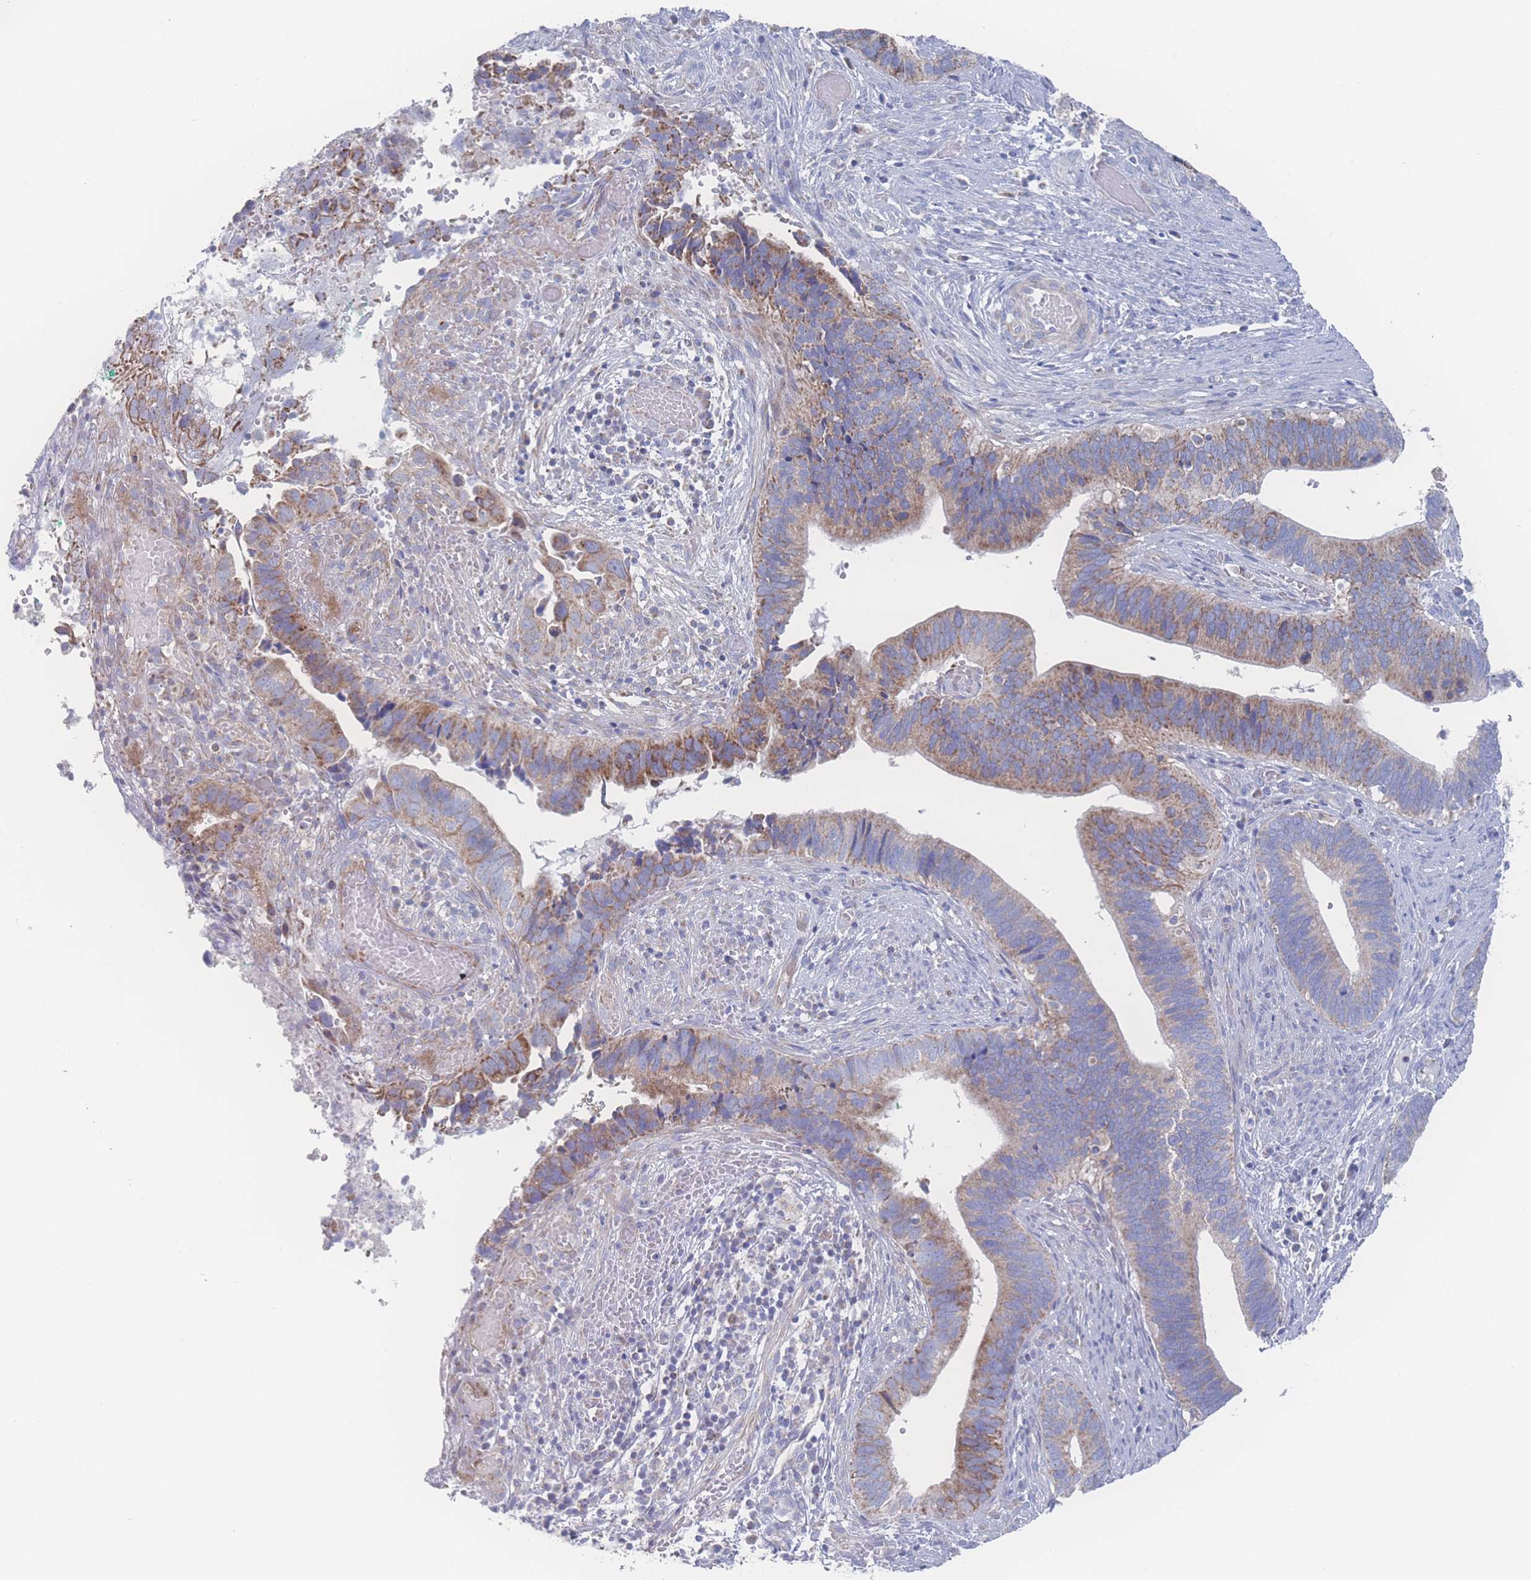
{"staining": {"intensity": "moderate", "quantity": ">75%", "location": "cytoplasmic/membranous"}, "tissue": "cervical cancer", "cell_type": "Tumor cells", "image_type": "cancer", "snomed": [{"axis": "morphology", "description": "Adenocarcinoma, NOS"}, {"axis": "topography", "description": "Cervix"}], "caption": "Tumor cells display moderate cytoplasmic/membranous positivity in approximately >75% of cells in adenocarcinoma (cervical). (Stains: DAB in brown, nuclei in blue, Microscopy: brightfield microscopy at high magnification).", "gene": "SNPH", "patient": {"sex": "female", "age": 42}}